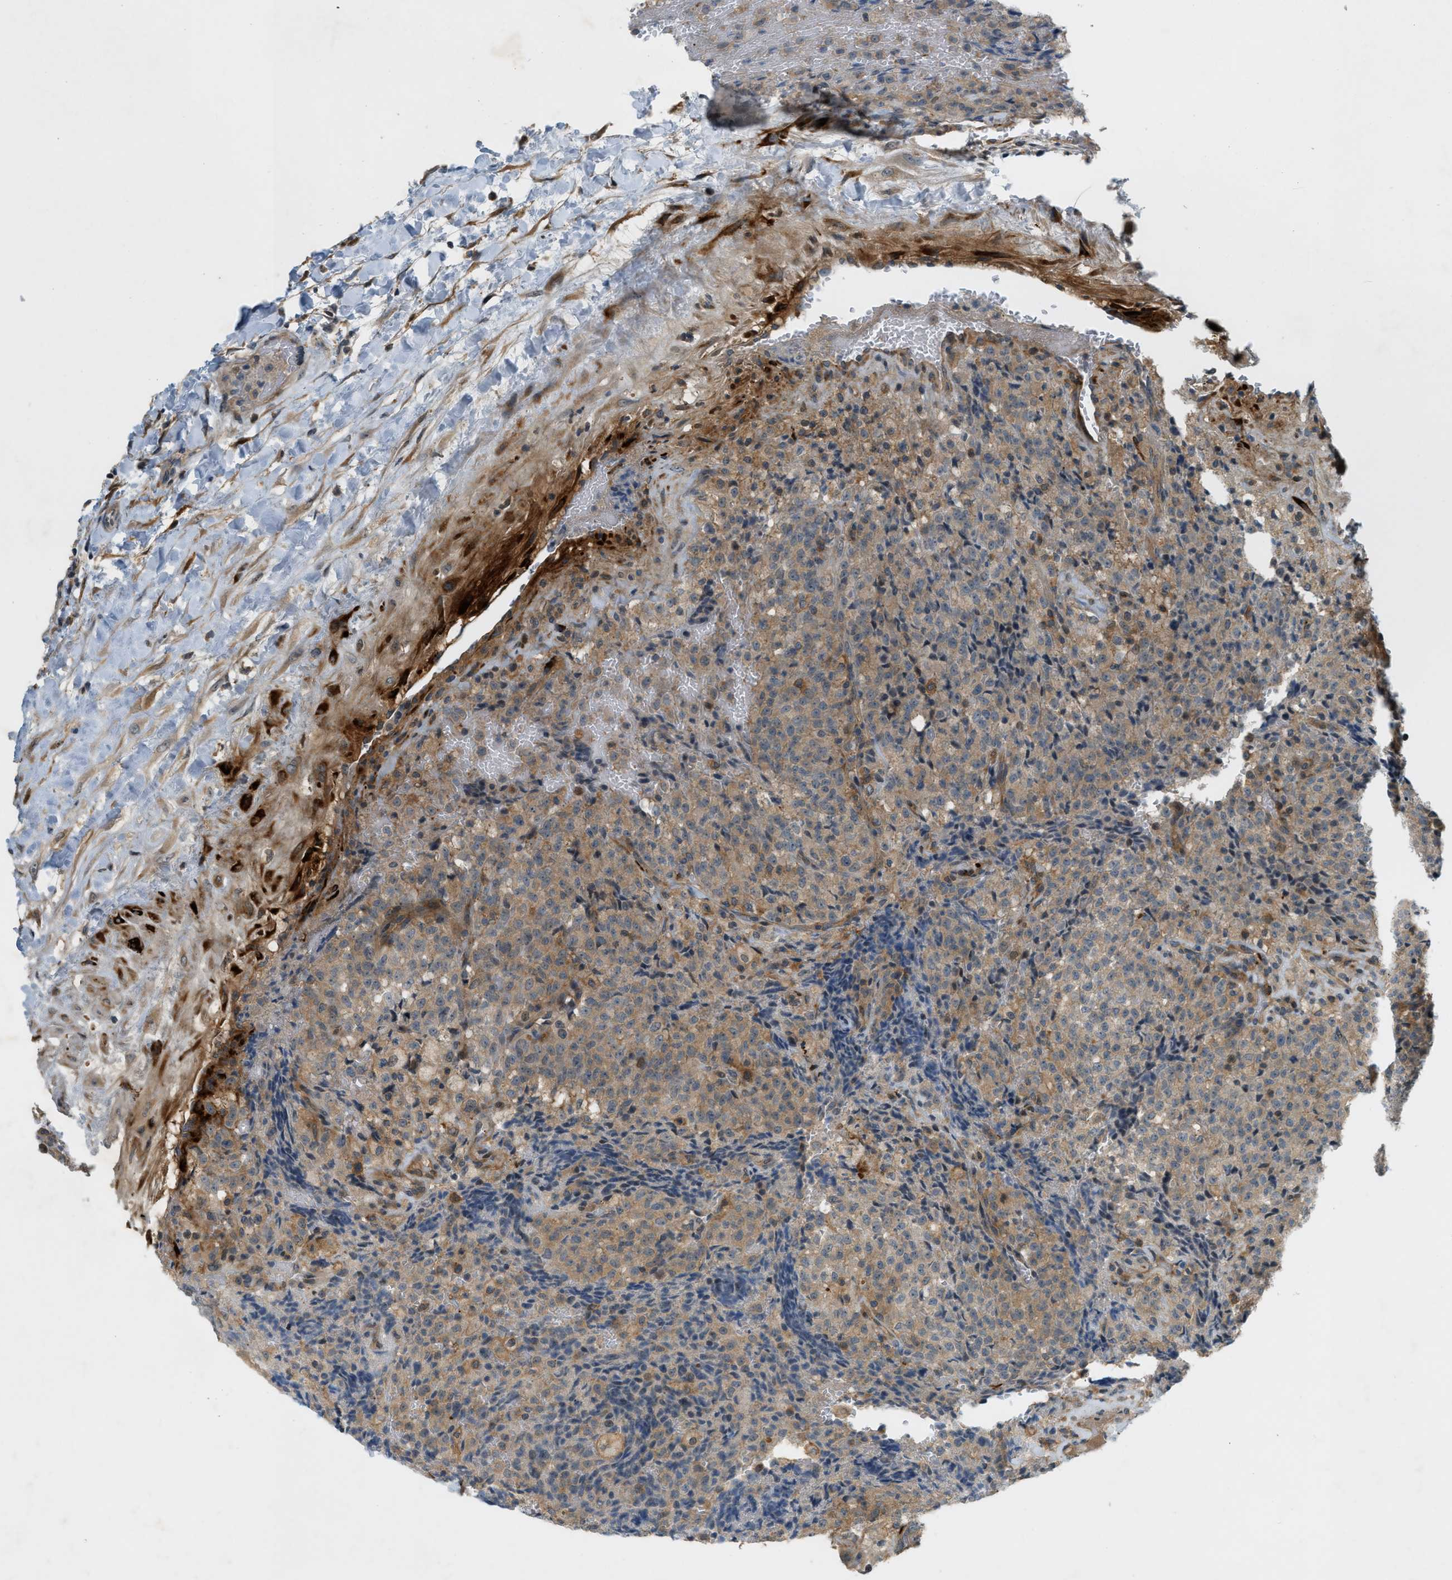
{"staining": {"intensity": "weak", "quantity": ">75%", "location": "cytoplasmic/membranous"}, "tissue": "testis cancer", "cell_type": "Tumor cells", "image_type": "cancer", "snomed": [{"axis": "morphology", "description": "Seminoma, NOS"}, {"axis": "topography", "description": "Testis"}], "caption": "Protein staining shows weak cytoplasmic/membranous staining in approximately >75% of tumor cells in seminoma (testis).", "gene": "PDCL3", "patient": {"sex": "male", "age": 59}}